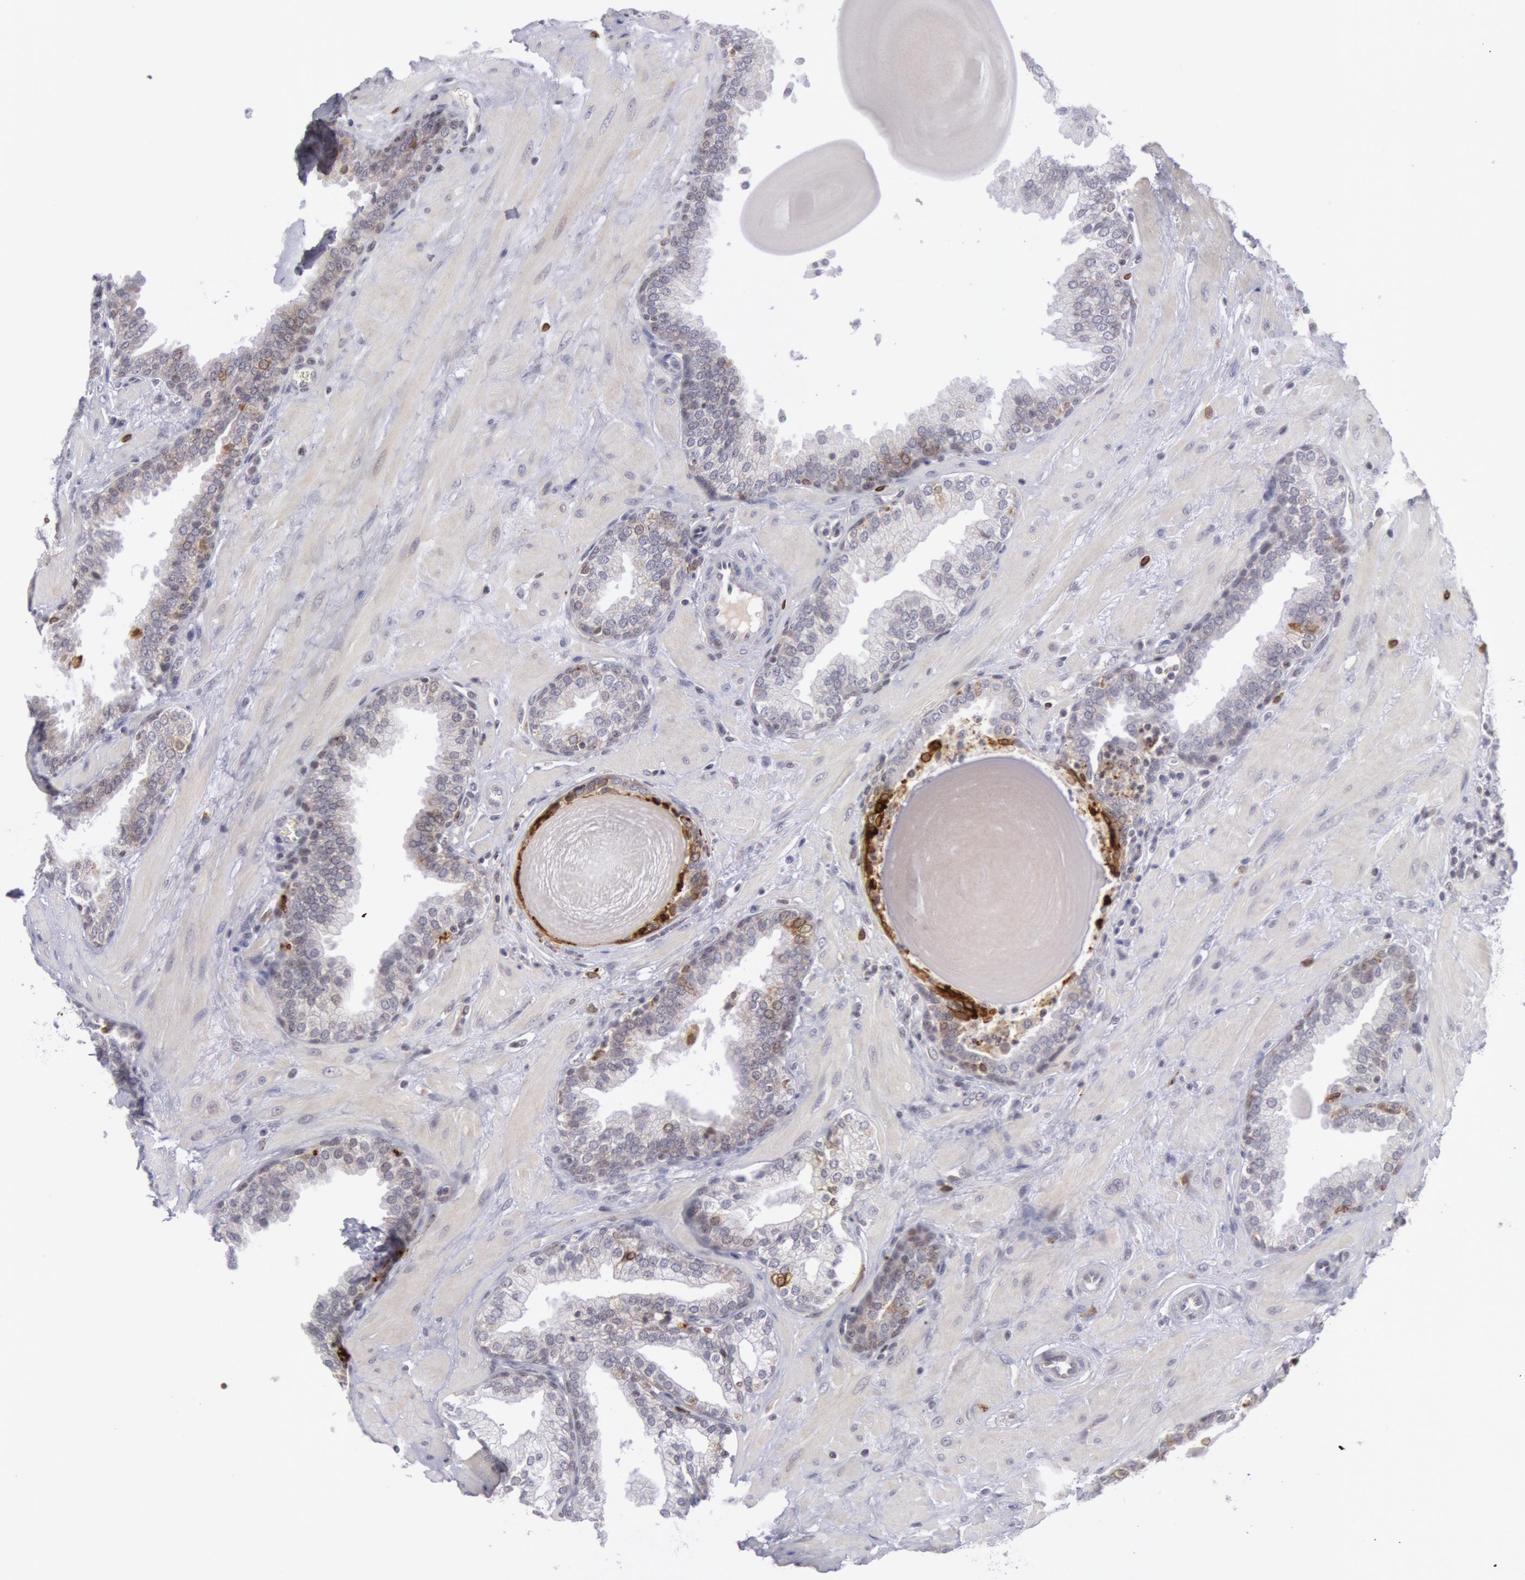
{"staining": {"intensity": "moderate", "quantity": "<25%", "location": "cytoplasmic/membranous"}, "tissue": "prostate", "cell_type": "Glandular cells", "image_type": "normal", "snomed": [{"axis": "morphology", "description": "Normal tissue, NOS"}, {"axis": "topography", "description": "Prostate"}], "caption": "IHC of benign prostate demonstrates low levels of moderate cytoplasmic/membranous positivity in about <25% of glandular cells. (DAB (3,3'-diaminobenzidine) IHC, brown staining for protein, blue staining for nuclei).", "gene": "PTGS2", "patient": {"sex": "male", "age": 51}}